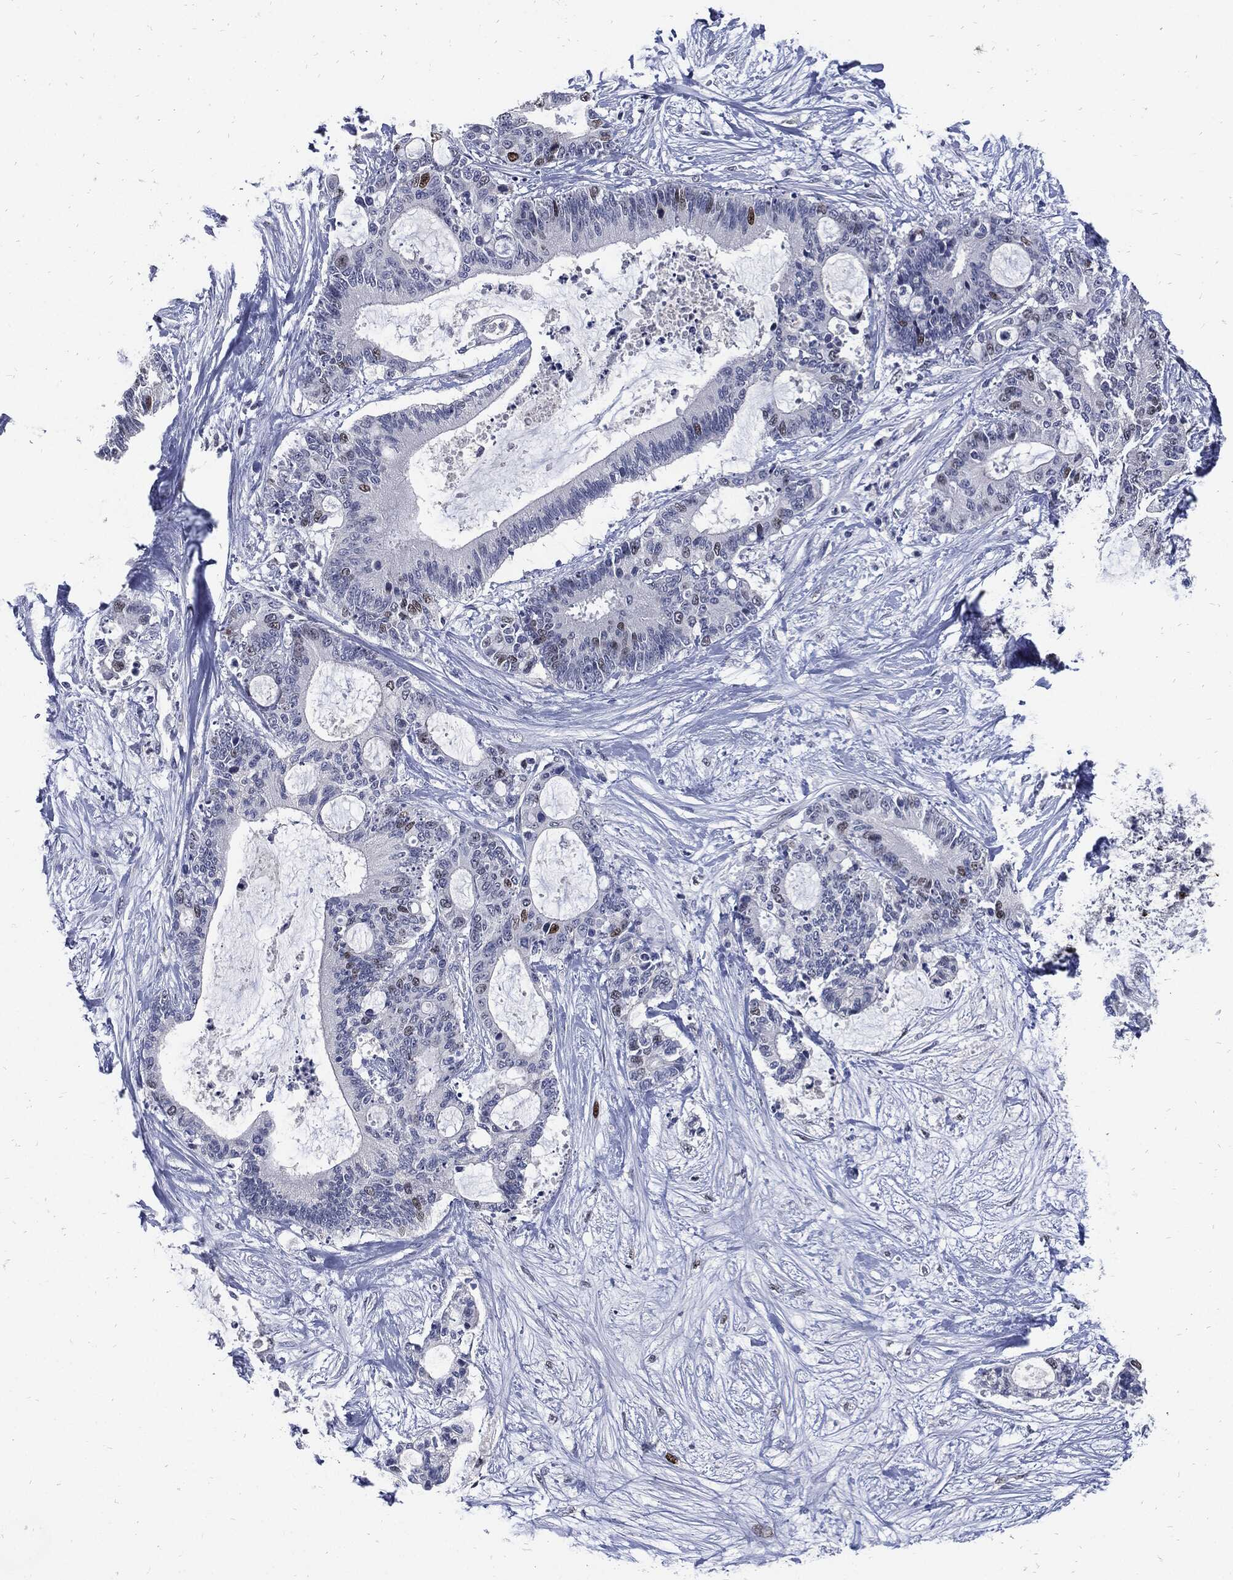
{"staining": {"intensity": "moderate", "quantity": "<25%", "location": "nuclear"}, "tissue": "liver cancer", "cell_type": "Tumor cells", "image_type": "cancer", "snomed": [{"axis": "morphology", "description": "Cholangiocarcinoma"}, {"axis": "topography", "description": "Liver"}], "caption": "About <25% of tumor cells in liver cancer display moderate nuclear protein positivity as visualized by brown immunohistochemical staining.", "gene": "NBN", "patient": {"sex": "female", "age": 73}}